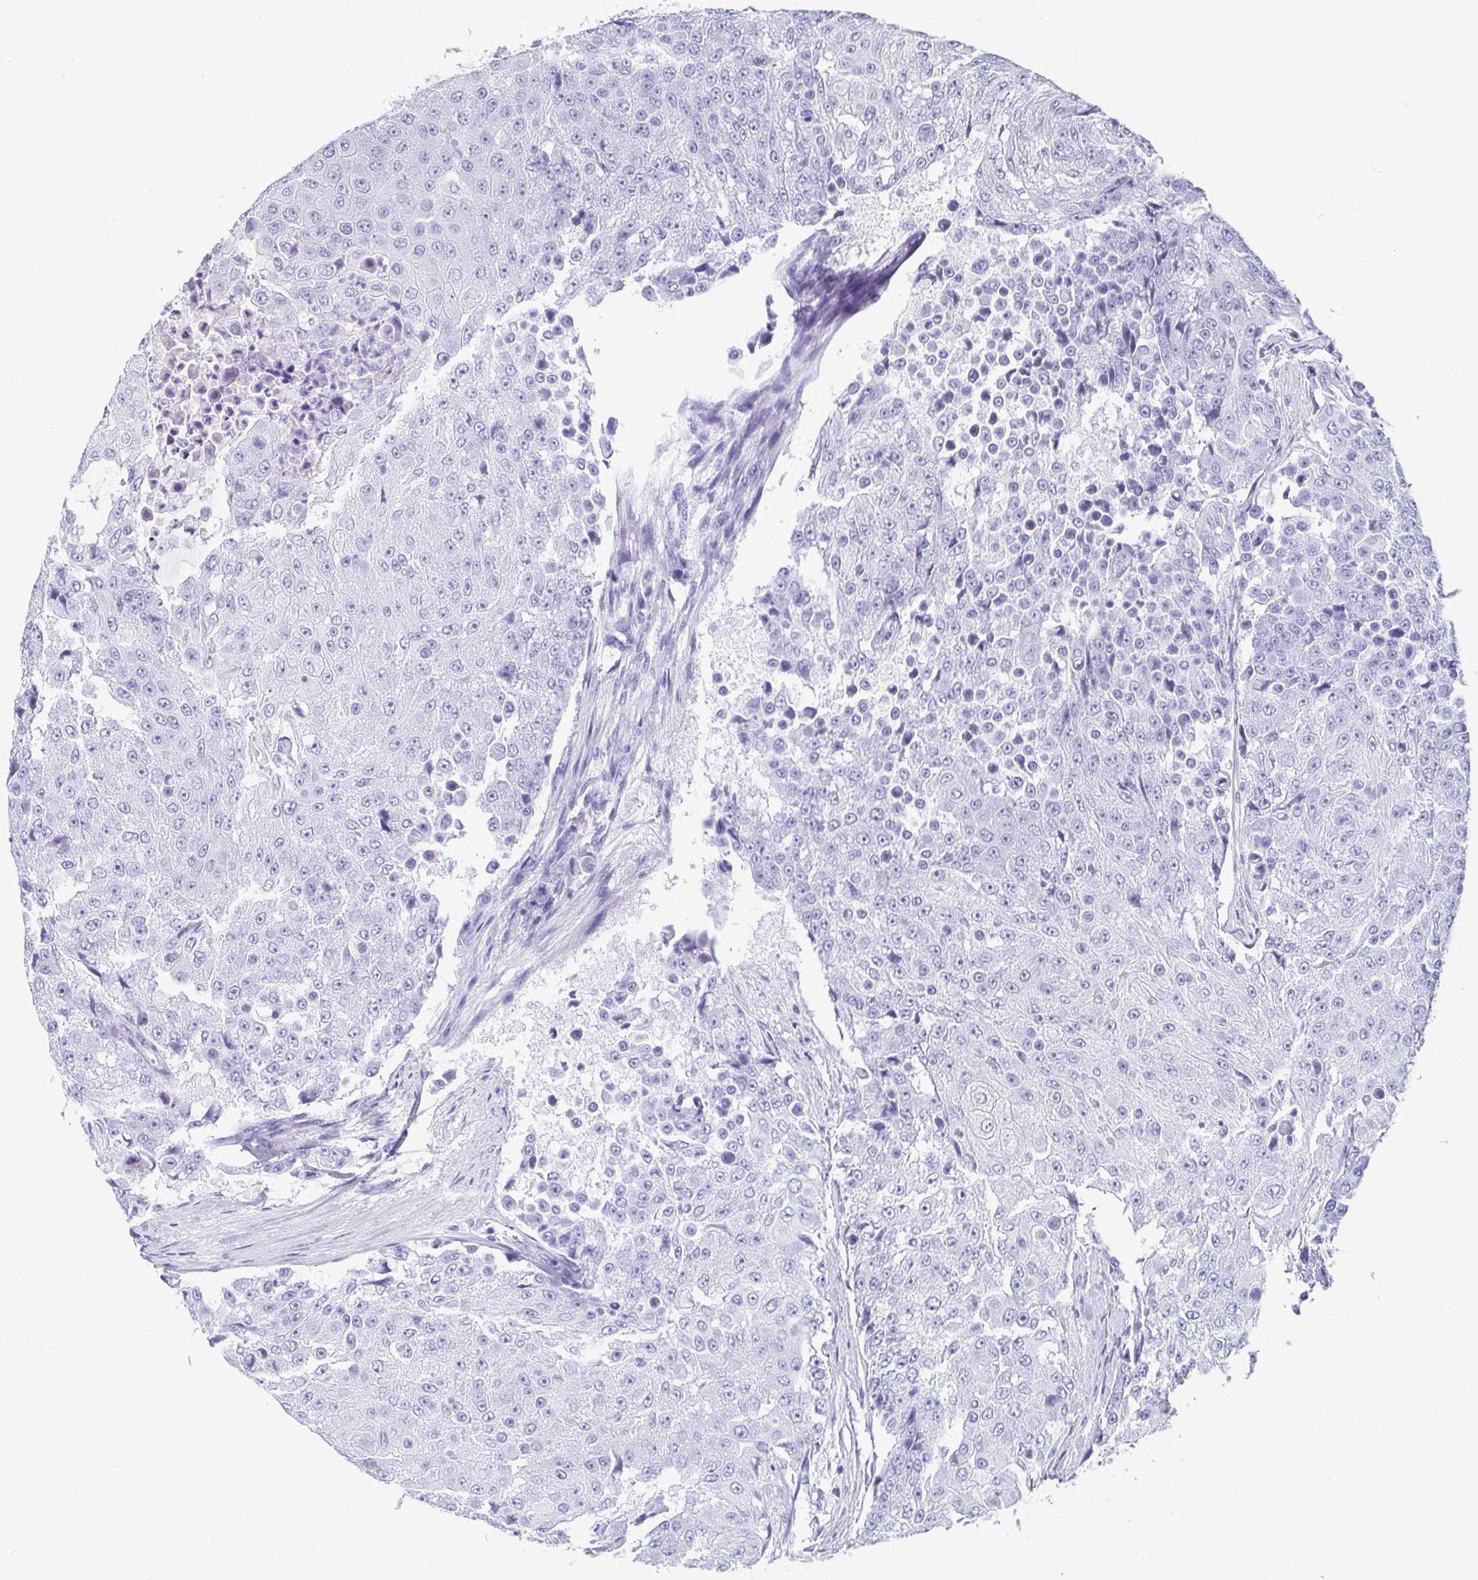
{"staining": {"intensity": "negative", "quantity": "none", "location": "none"}, "tissue": "urothelial cancer", "cell_type": "Tumor cells", "image_type": "cancer", "snomed": [{"axis": "morphology", "description": "Urothelial carcinoma, High grade"}, {"axis": "topography", "description": "Urinary bladder"}], "caption": "There is no significant positivity in tumor cells of high-grade urothelial carcinoma. (DAB (3,3'-diaminobenzidine) immunohistochemistry (IHC) visualized using brightfield microscopy, high magnification).", "gene": "IDH1", "patient": {"sex": "female", "age": 63}}